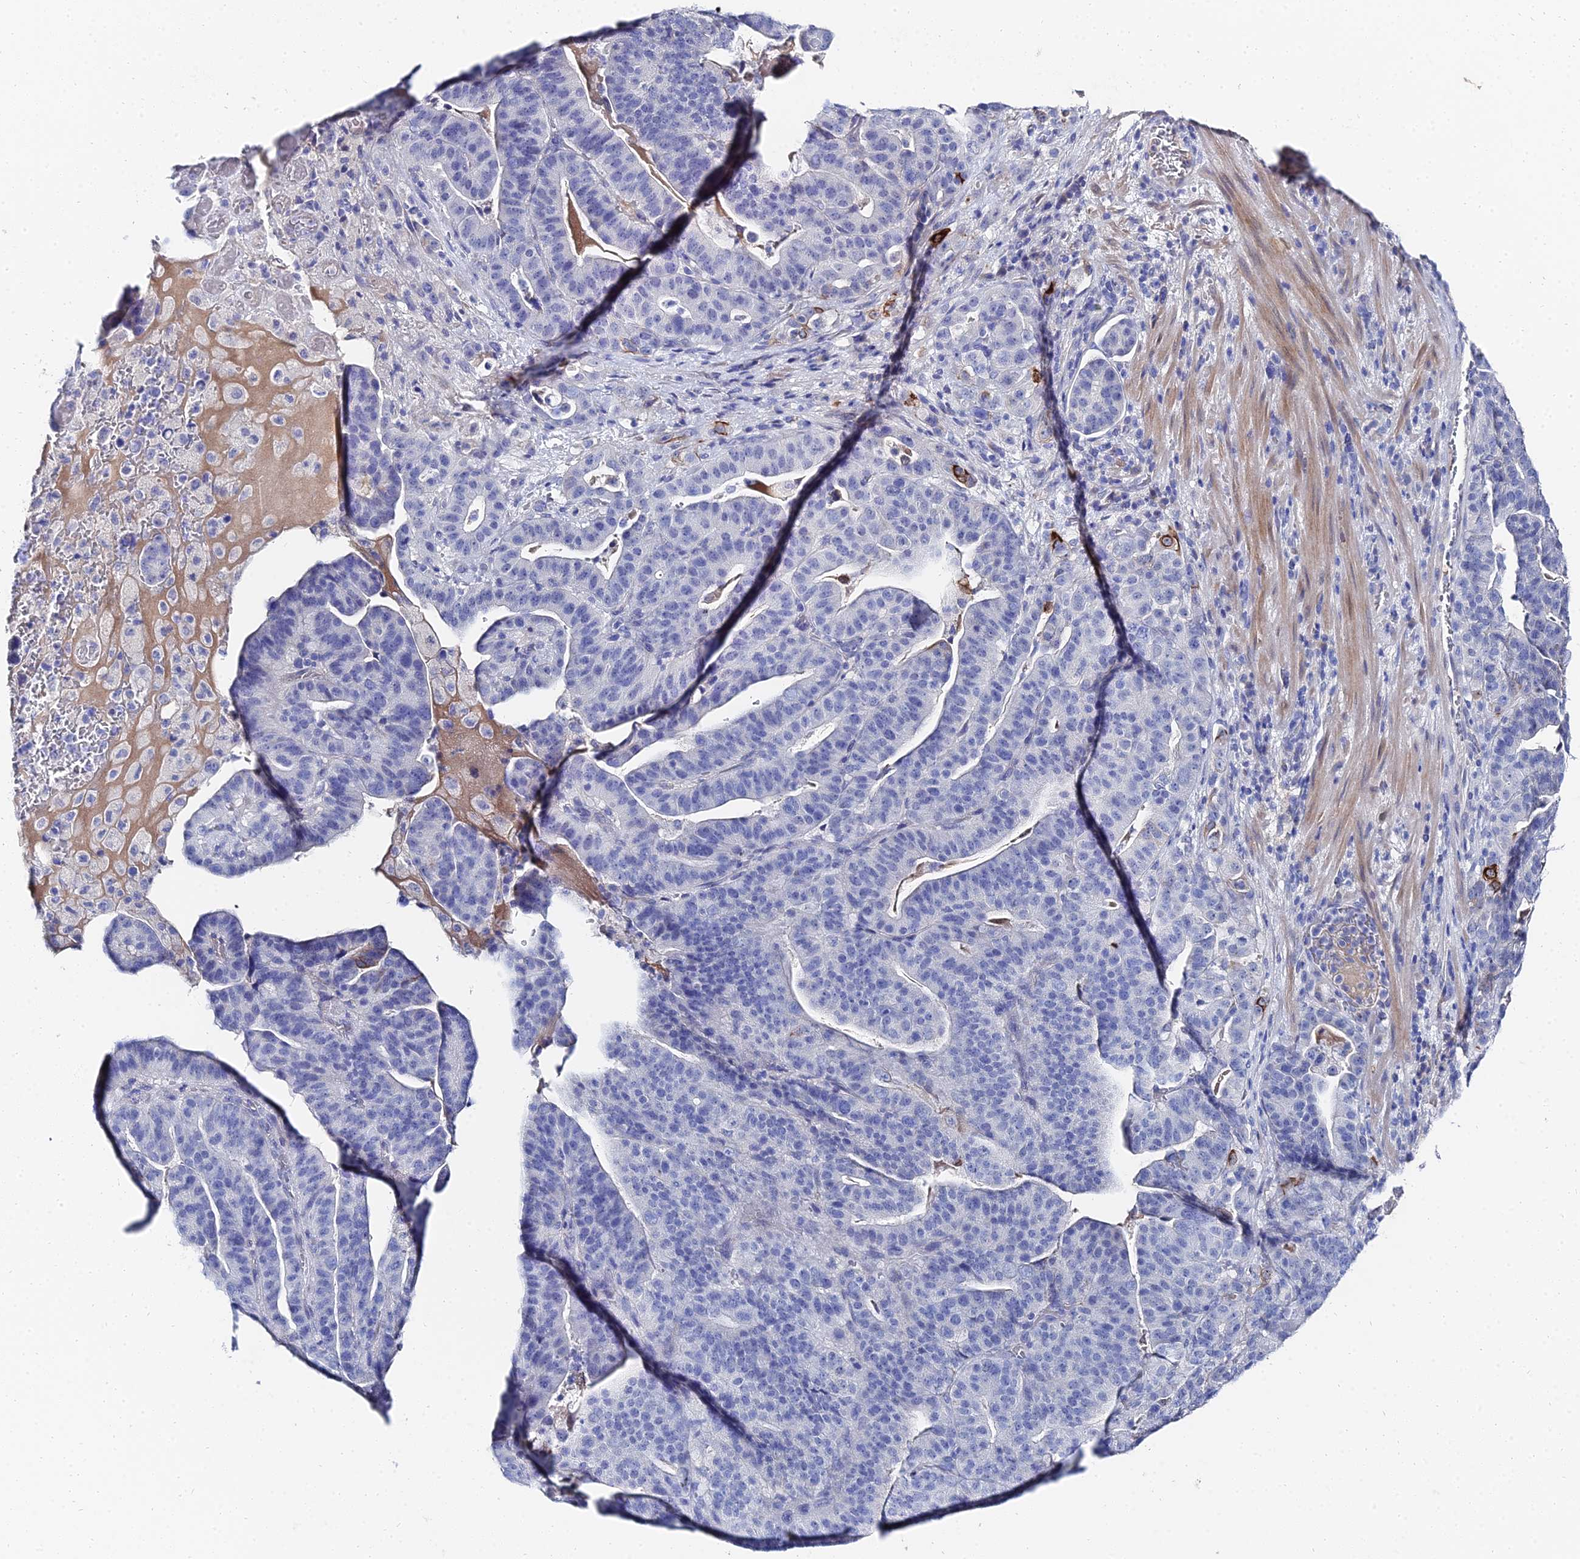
{"staining": {"intensity": "negative", "quantity": "none", "location": "none"}, "tissue": "stomach cancer", "cell_type": "Tumor cells", "image_type": "cancer", "snomed": [{"axis": "morphology", "description": "Adenocarcinoma, NOS"}, {"axis": "topography", "description": "Stomach"}], "caption": "Stomach adenocarcinoma was stained to show a protein in brown. There is no significant expression in tumor cells.", "gene": "KRT17", "patient": {"sex": "male", "age": 48}}